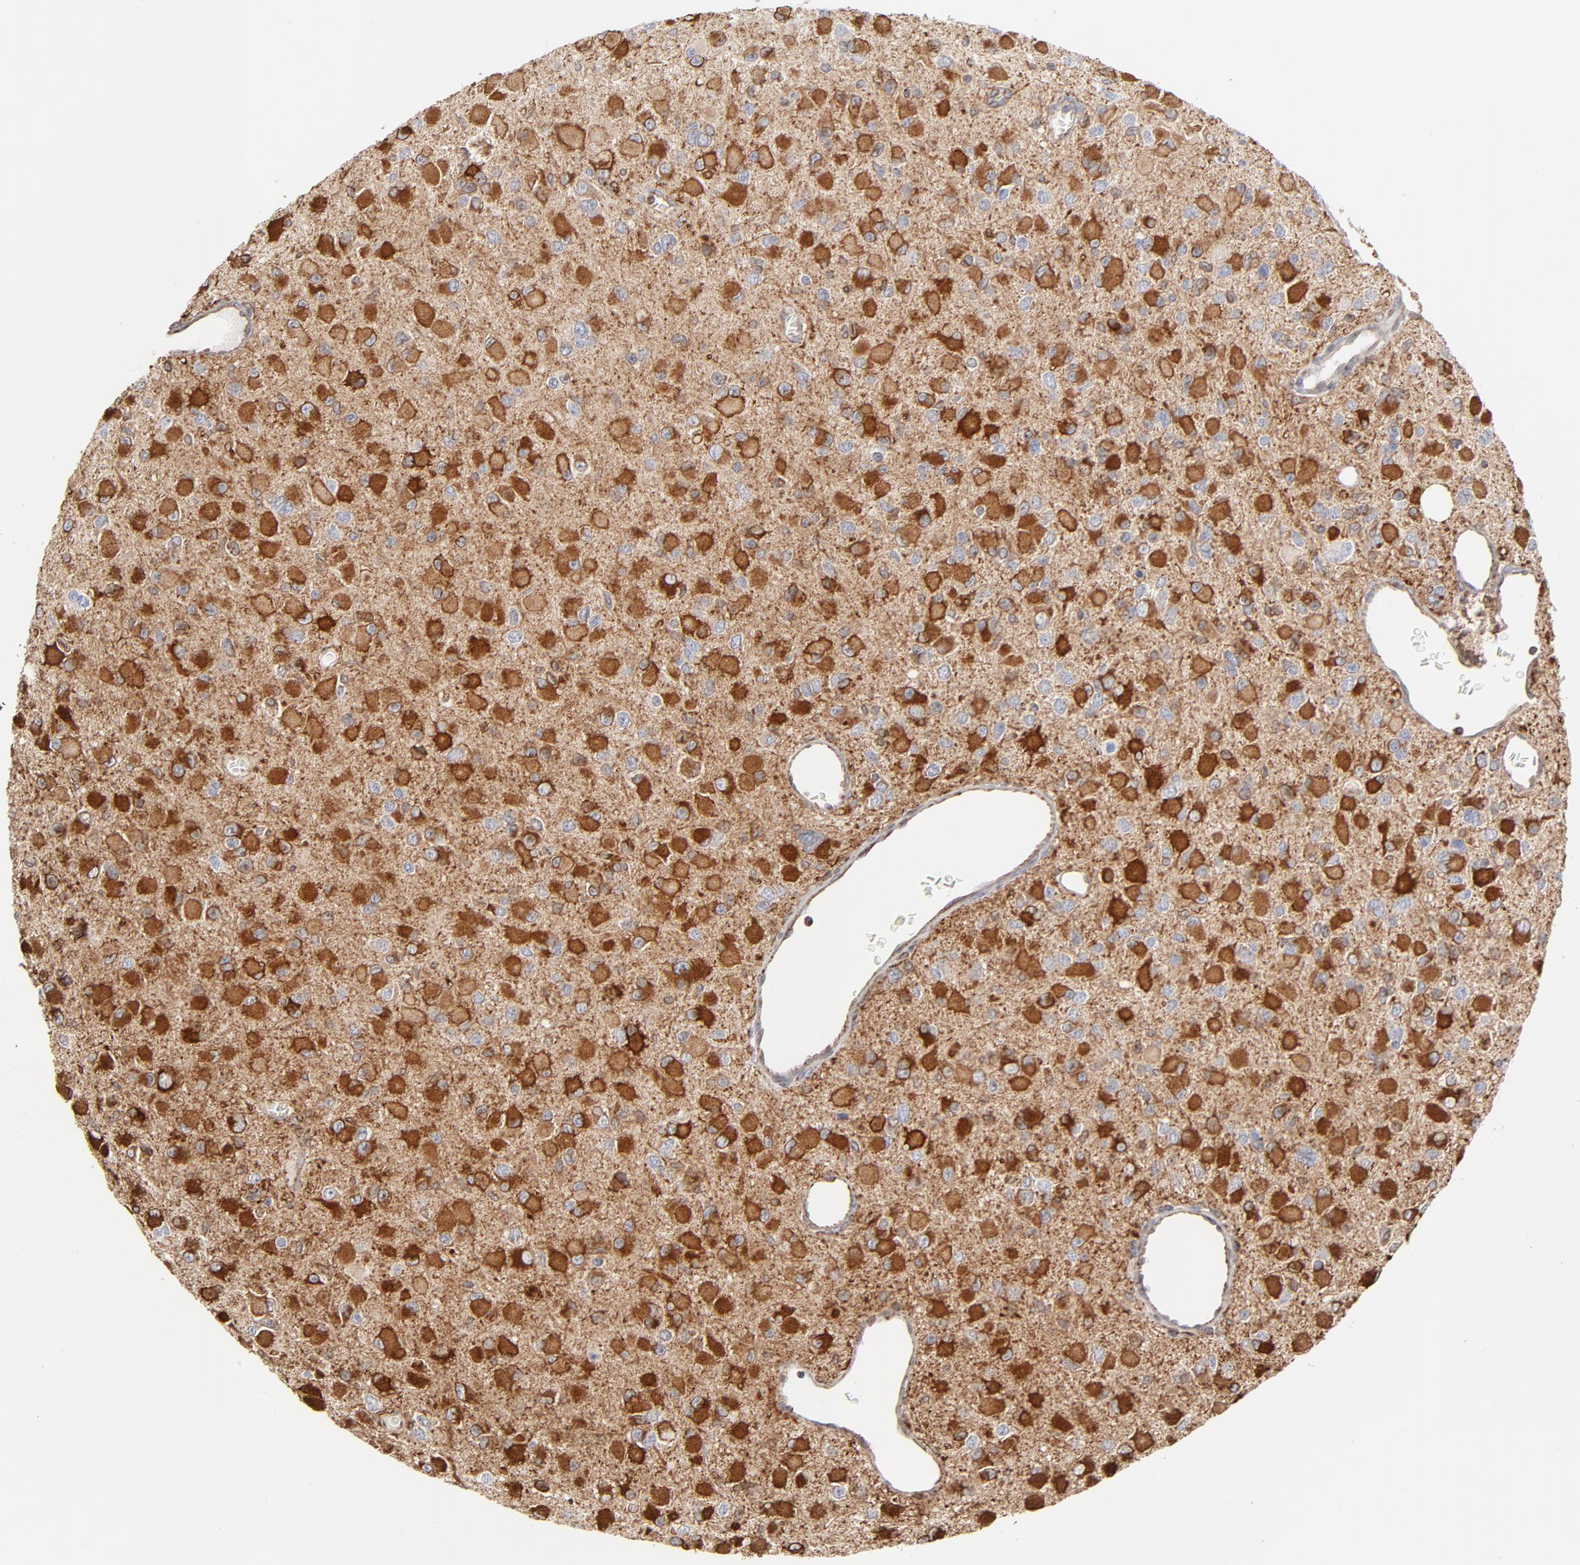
{"staining": {"intensity": "strong", "quantity": ">75%", "location": "cytoplasmic/membranous"}, "tissue": "glioma", "cell_type": "Tumor cells", "image_type": "cancer", "snomed": [{"axis": "morphology", "description": "Glioma, malignant, Low grade"}, {"axis": "topography", "description": "Brain"}], "caption": "Malignant low-grade glioma tissue exhibits strong cytoplasmic/membranous positivity in about >75% of tumor cells The staining was performed using DAB to visualize the protein expression in brown, while the nuclei were stained in blue with hematoxylin (Magnification: 20x).", "gene": "CANX", "patient": {"sex": "male", "age": 42}}